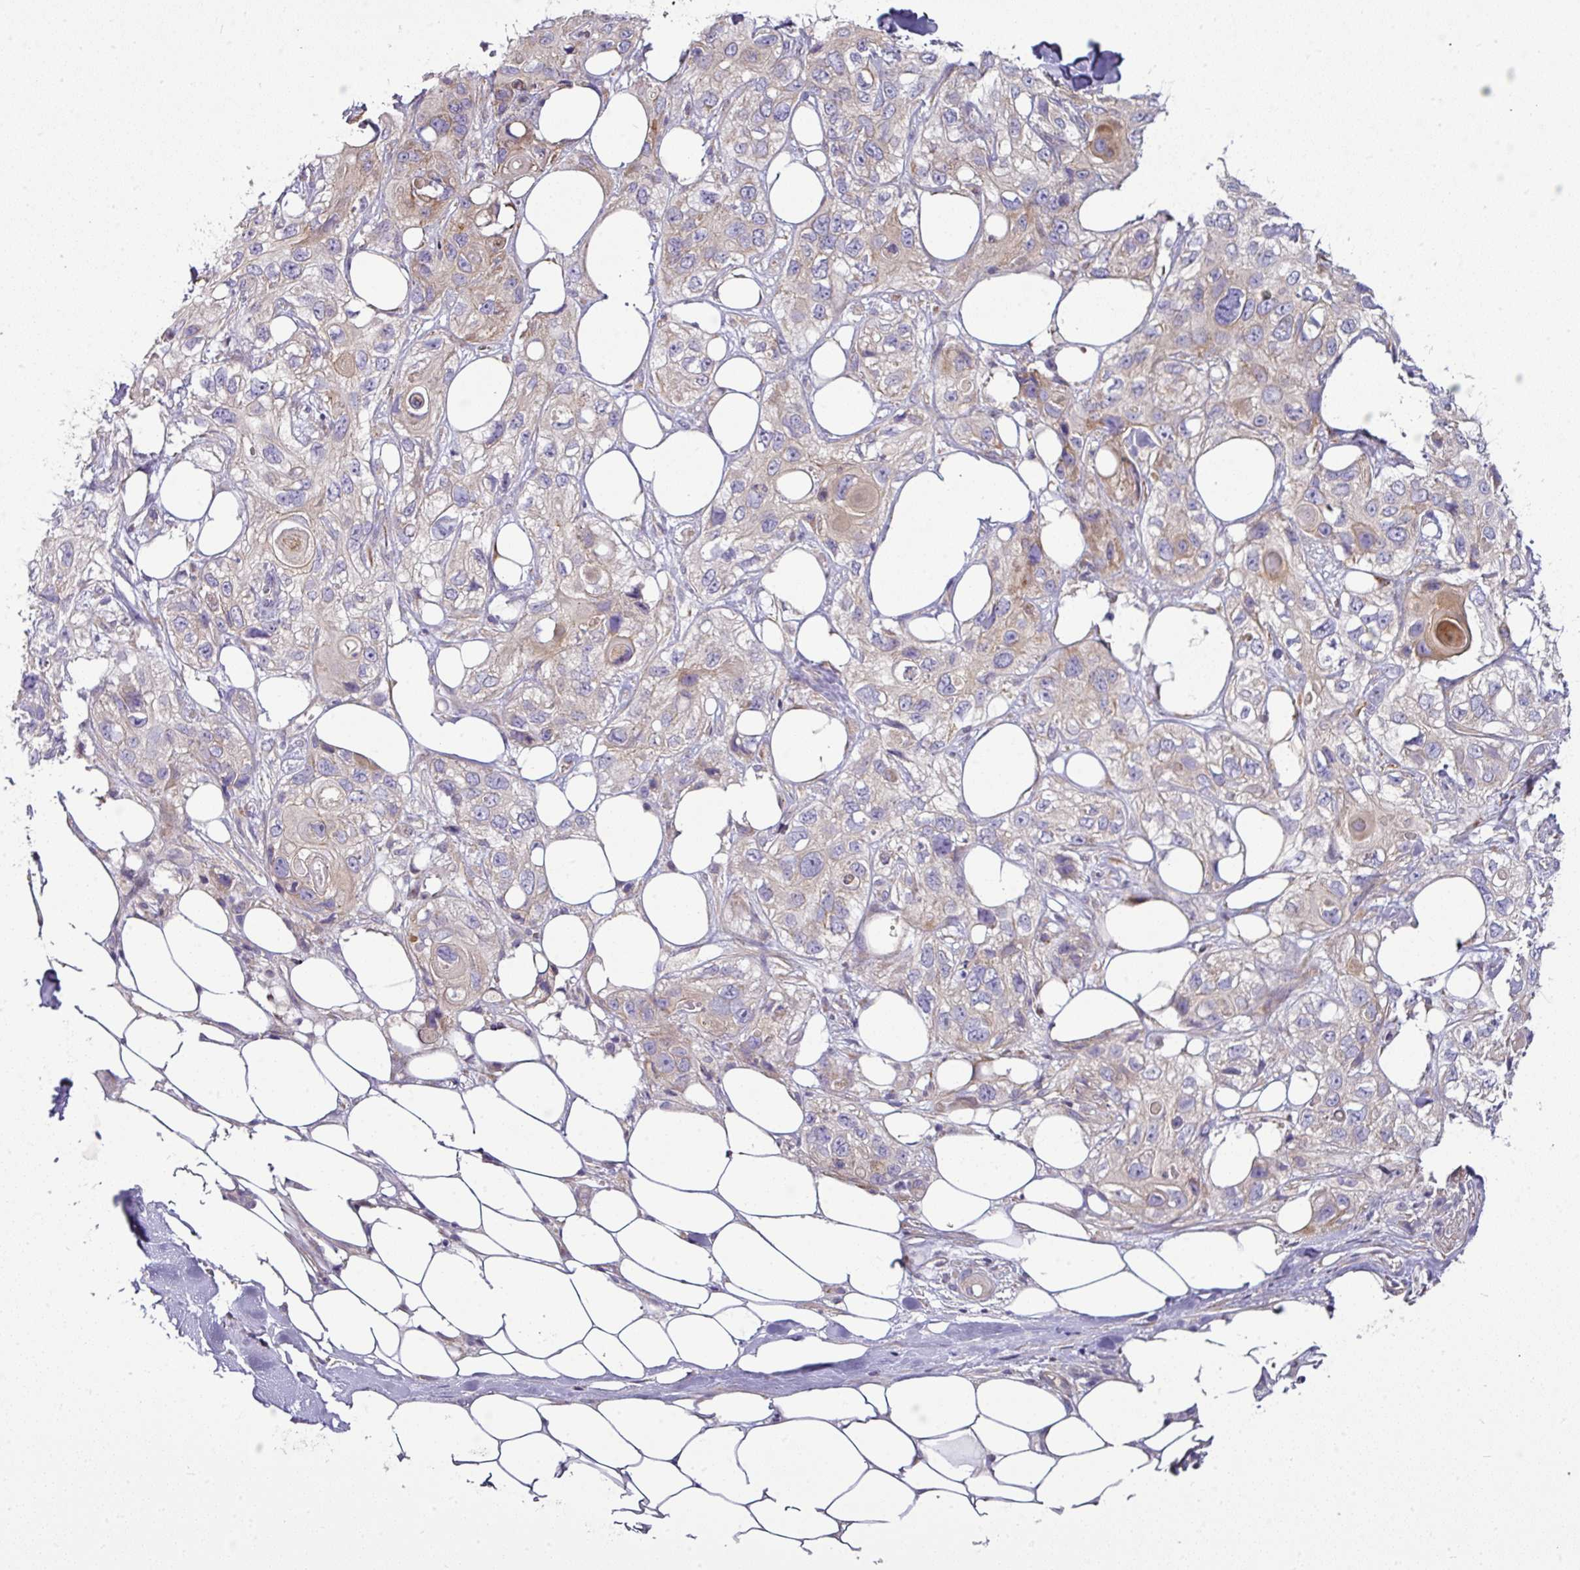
{"staining": {"intensity": "moderate", "quantity": "<25%", "location": "cytoplasmic/membranous"}, "tissue": "skin cancer", "cell_type": "Tumor cells", "image_type": "cancer", "snomed": [{"axis": "morphology", "description": "Normal tissue, NOS"}, {"axis": "morphology", "description": "Squamous cell carcinoma, NOS"}, {"axis": "topography", "description": "Skin"}], "caption": "An immunohistochemistry (IHC) photomicrograph of neoplastic tissue is shown. Protein staining in brown highlights moderate cytoplasmic/membranous positivity in squamous cell carcinoma (skin) within tumor cells.", "gene": "GAN", "patient": {"sex": "male", "age": 72}}